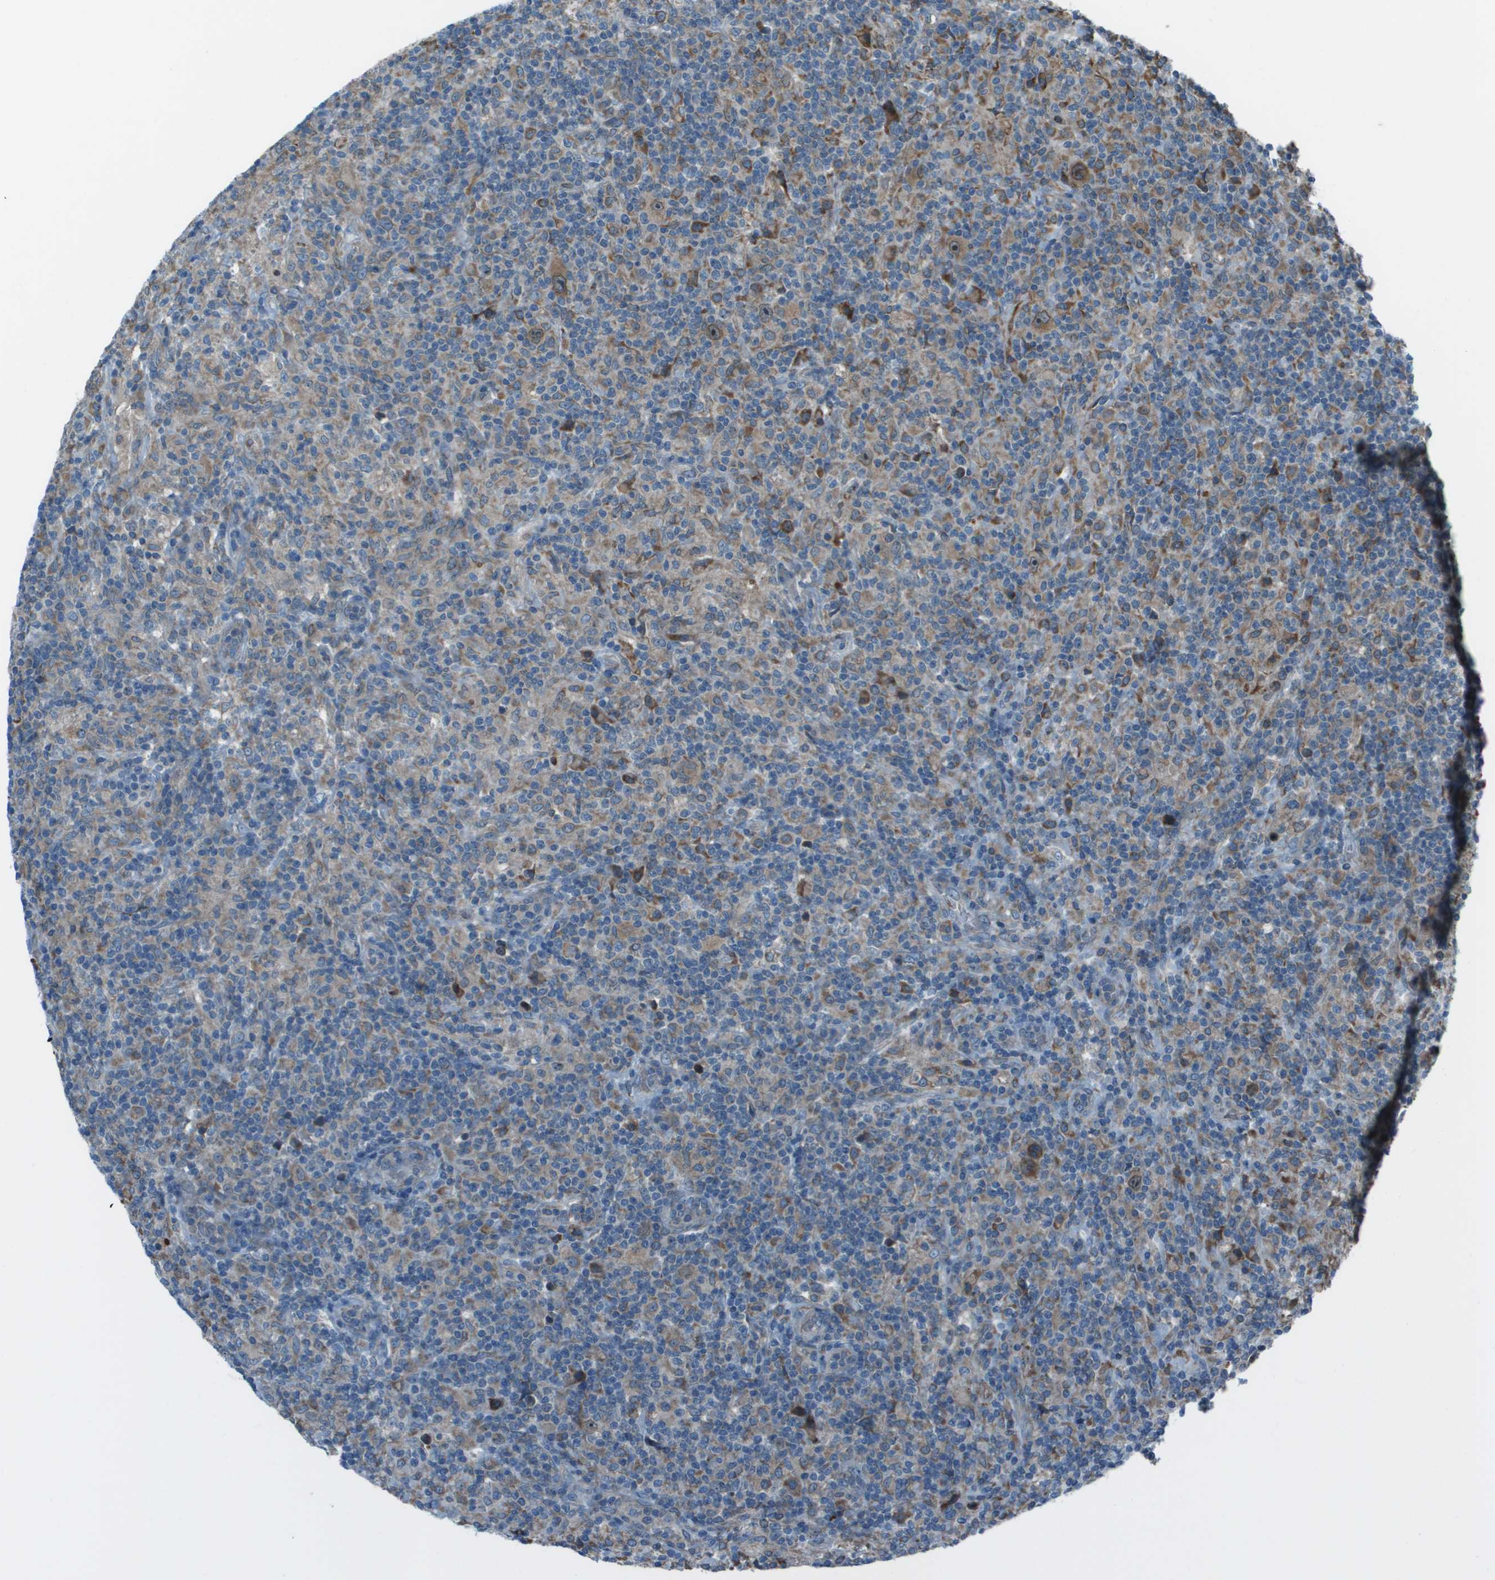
{"staining": {"intensity": "moderate", "quantity": ">75%", "location": "cytoplasmic/membranous,nuclear"}, "tissue": "lymphoma", "cell_type": "Tumor cells", "image_type": "cancer", "snomed": [{"axis": "morphology", "description": "Hodgkin's disease, NOS"}, {"axis": "topography", "description": "Lymph node"}], "caption": "Immunohistochemistry of Hodgkin's disease exhibits medium levels of moderate cytoplasmic/membranous and nuclear positivity in approximately >75% of tumor cells.", "gene": "UTS2", "patient": {"sex": "male", "age": 70}}